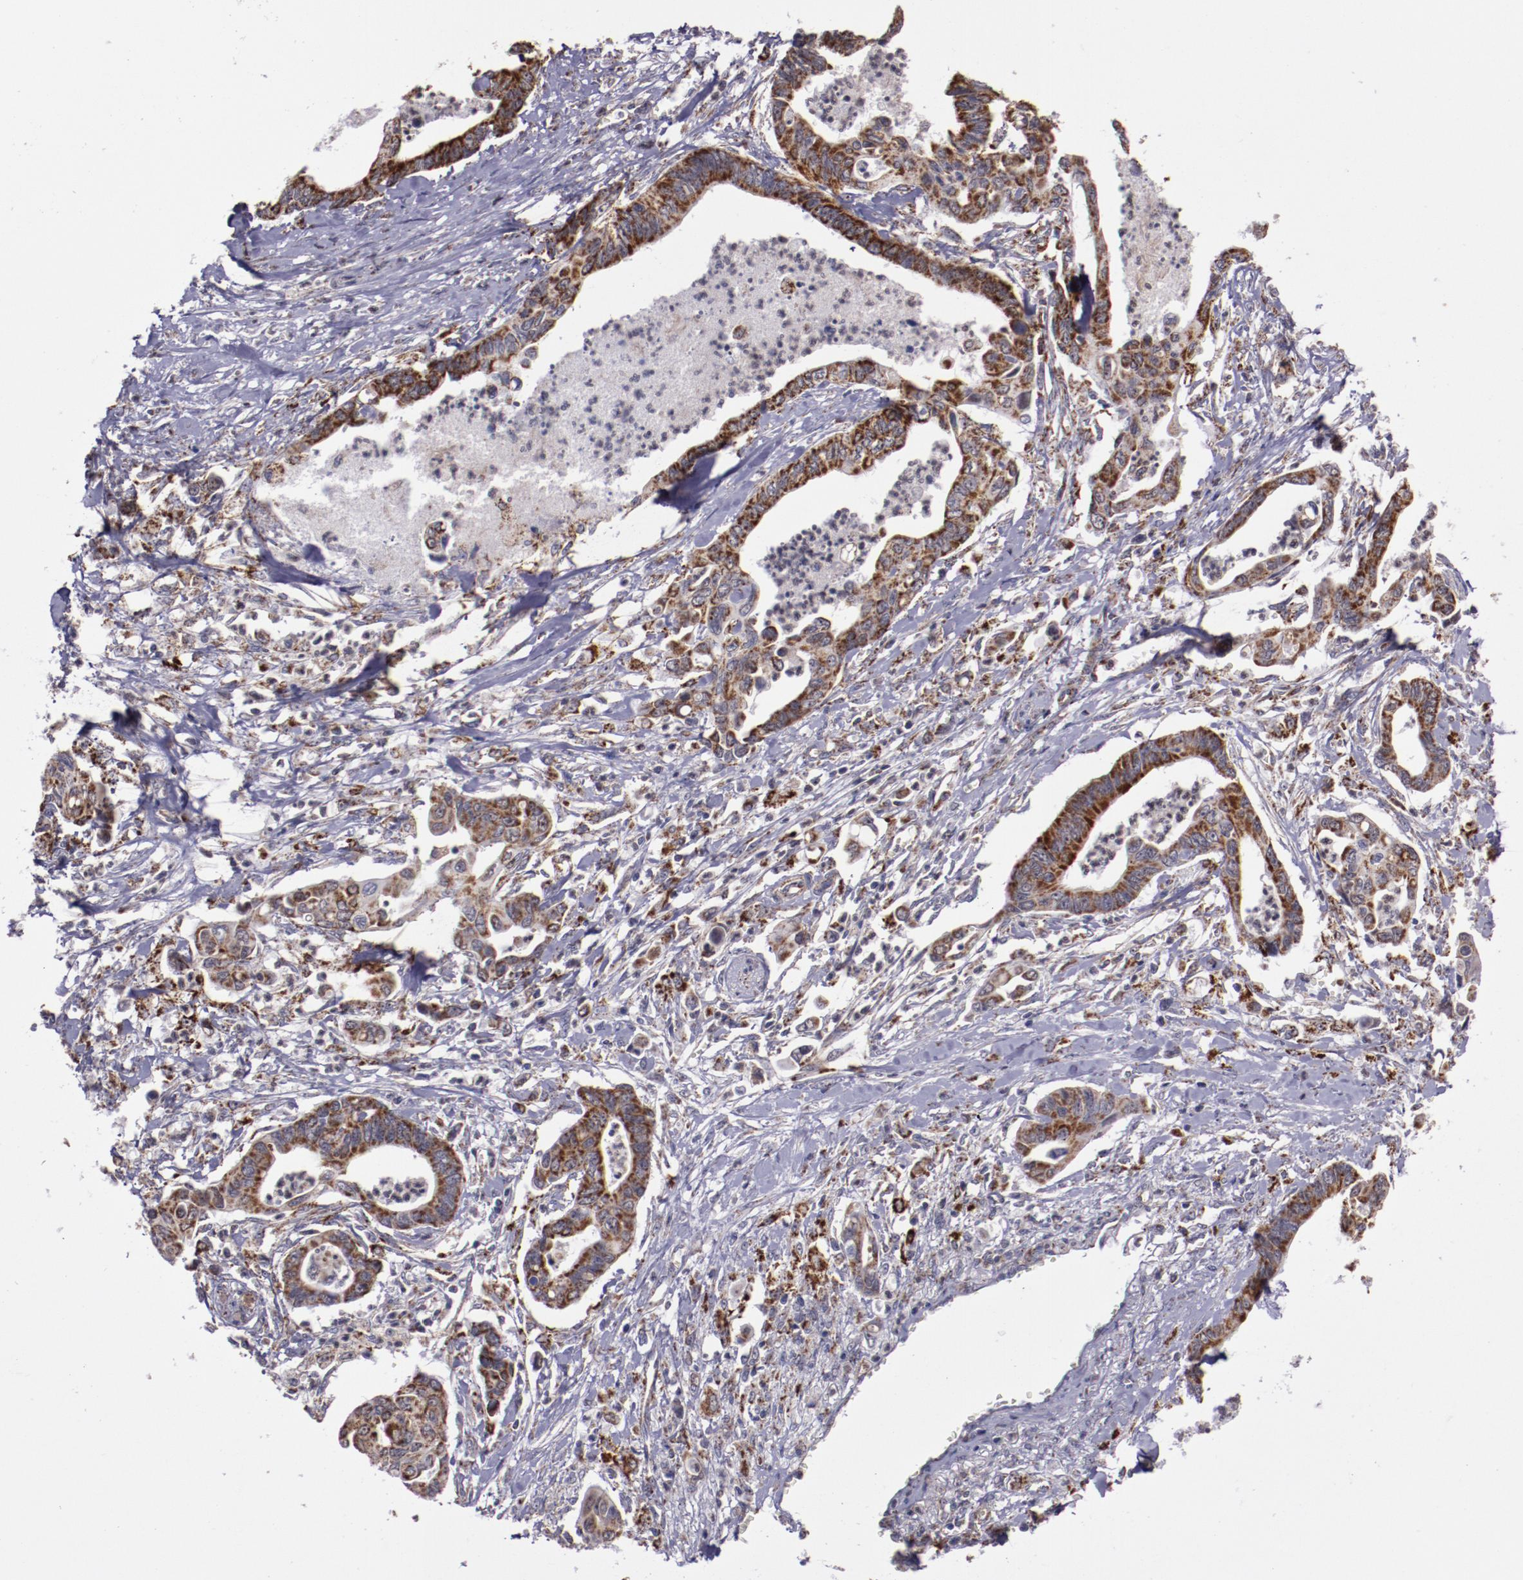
{"staining": {"intensity": "moderate", "quantity": ">75%", "location": "cytoplasmic/membranous"}, "tissue": "pancreatic cancer", "cell_type": "Tumor cells", "image_type": "cancer", "snomed": [{"axis": "morphology", "description": "Adenocarcinoma, NOS"}, {"axis": "topography", "description": "Pancreas"}], "caption": "Protein expression analysis of adenocarcinoma (pancreatic) demonstrates moderate cytoplasmic/membranous expression in about >75% of tumor cells.", "gene": "LONP1", "patient": {"sex": "female", "age": 70}}